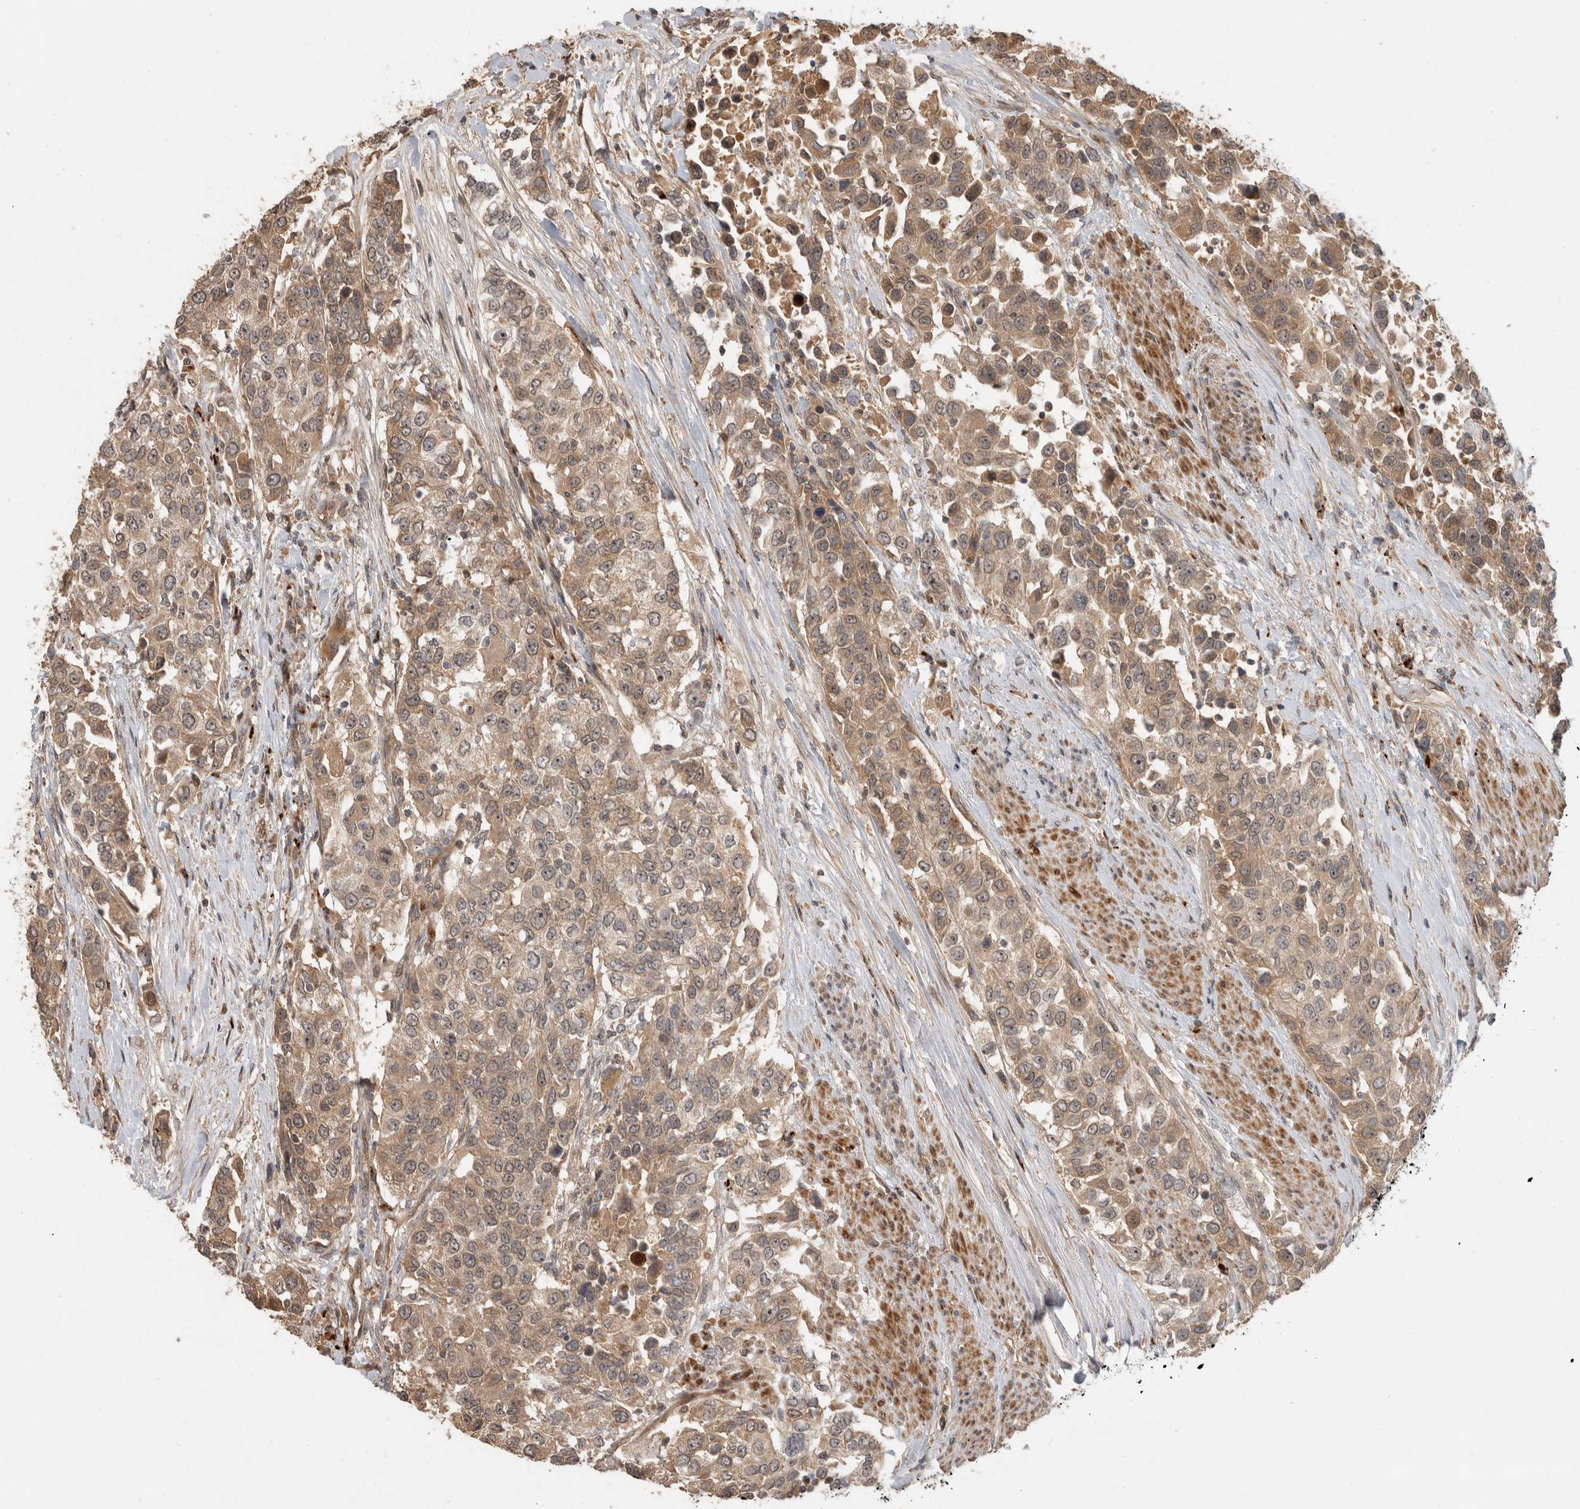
{"staining": {"intensity": "moderate", "quantity": ">75%", "location": "cytoplasmic/membranous"}, "tissue": "urothelial cancer", "cell_type": "Tumor cells", "image_type": "cancer", "snomed": [{"axis": "morphology", "description": "Urothelial carcinoma, High grade"}, {"axis": "topography", "description": "Urinary bladder"}], "caption": "This histopathology image shows IHC staining of human urothelial carcinoma (high-grade), with medium moderate cytoplasmic/membranous staining in about >75% of tumor cells.", "gene": "PITPNC1", "patient": {"sex": "female", "age": 80}}